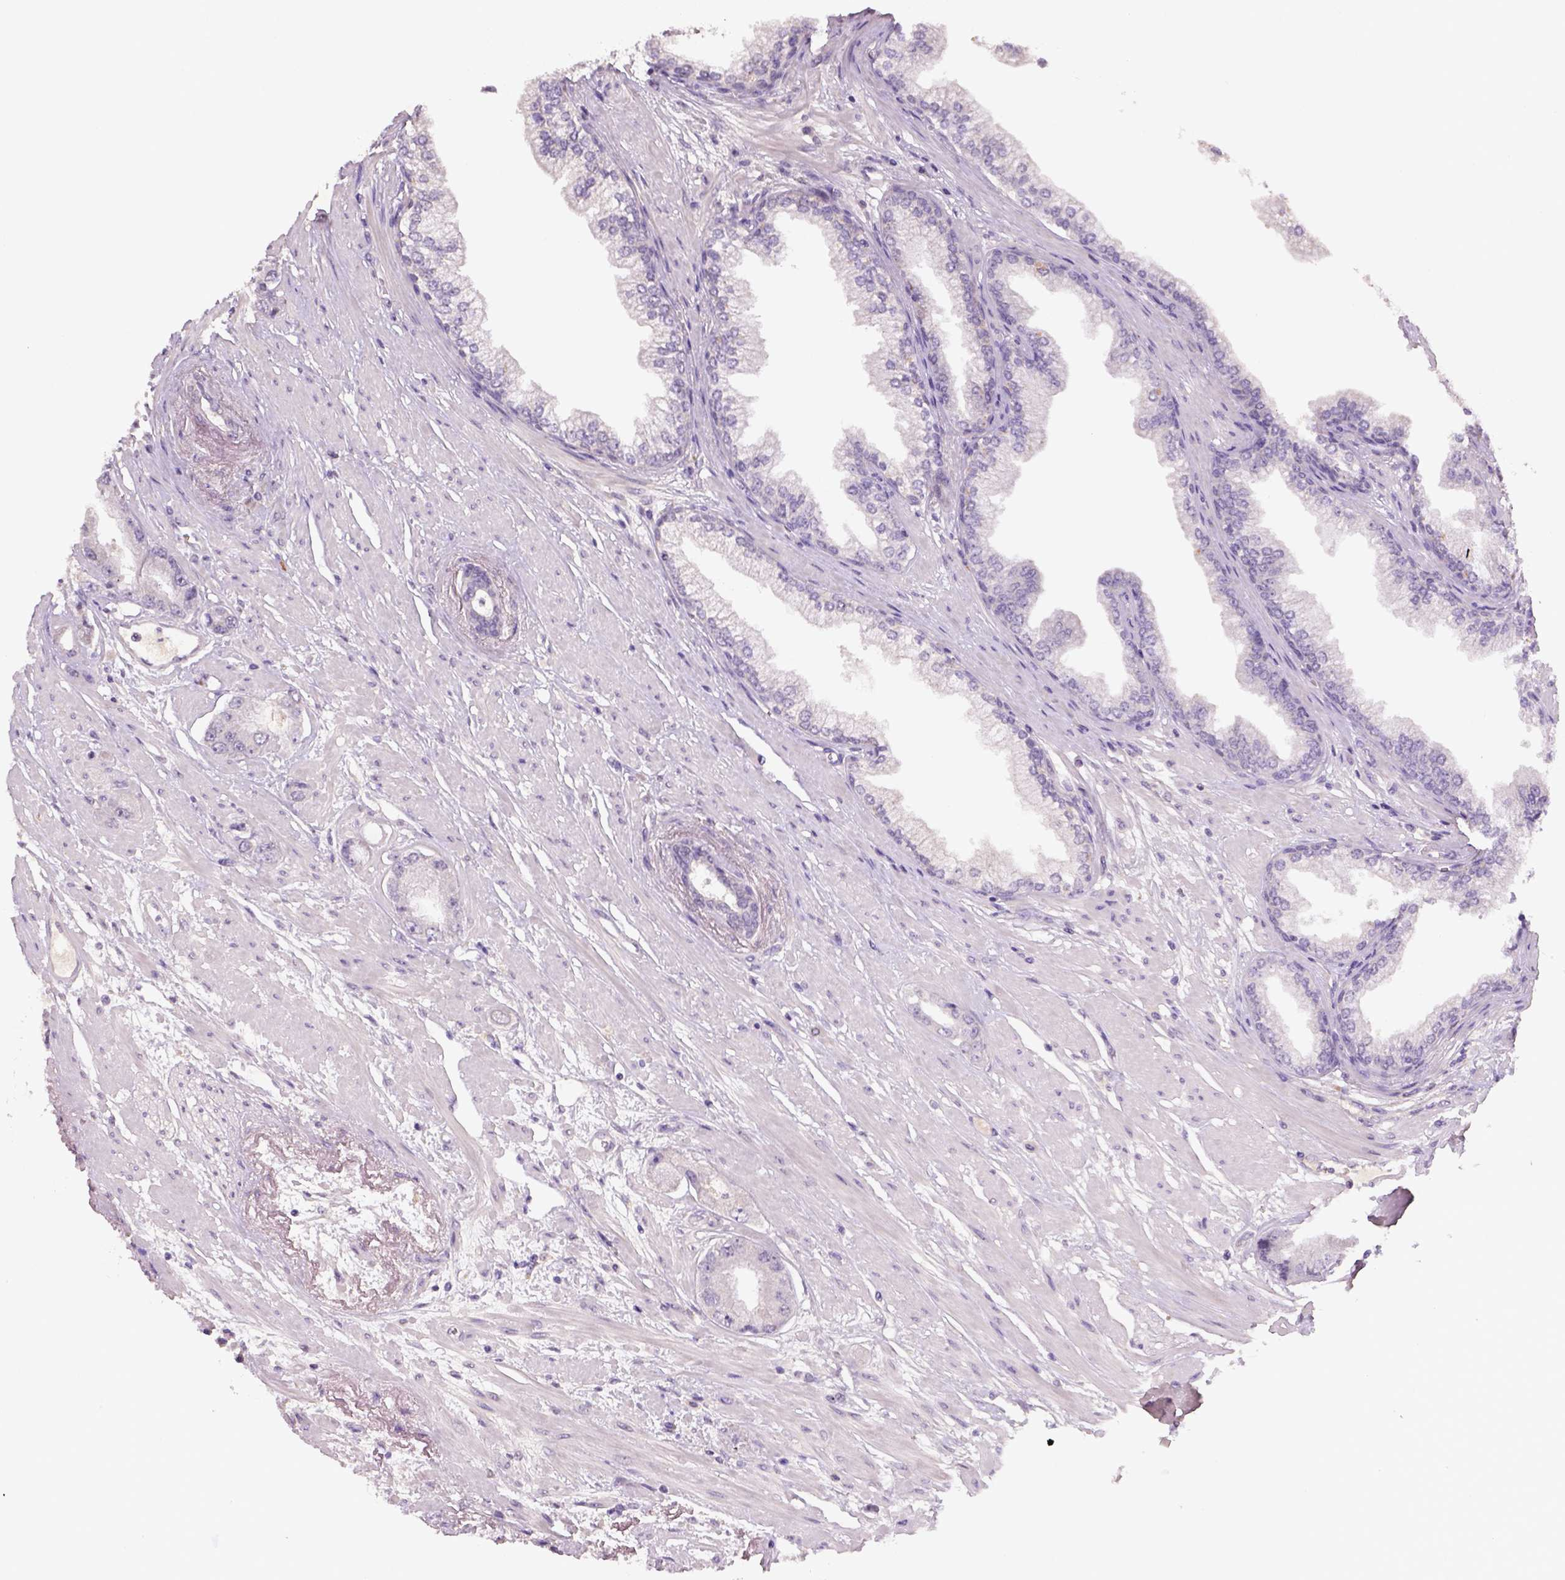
{"staining": {"intensity": "negative", "quantity": "none", "location": "none"}, "tissue": "prostate cancer", "cell_type": "Tumor cells", "image_type": "cancer", "snomed": [{"axis": "morphology", "description": "Adenocarcinoma, Low grade"}, {"axis": "topography", "description": "Prostate"}], "caption": "Tumor cells are negative for protein expression in human prostate cancer. Nuclei are stained in blue.", "gene": "NLGN2", "patient": {"sex": "male", "age": 60}}